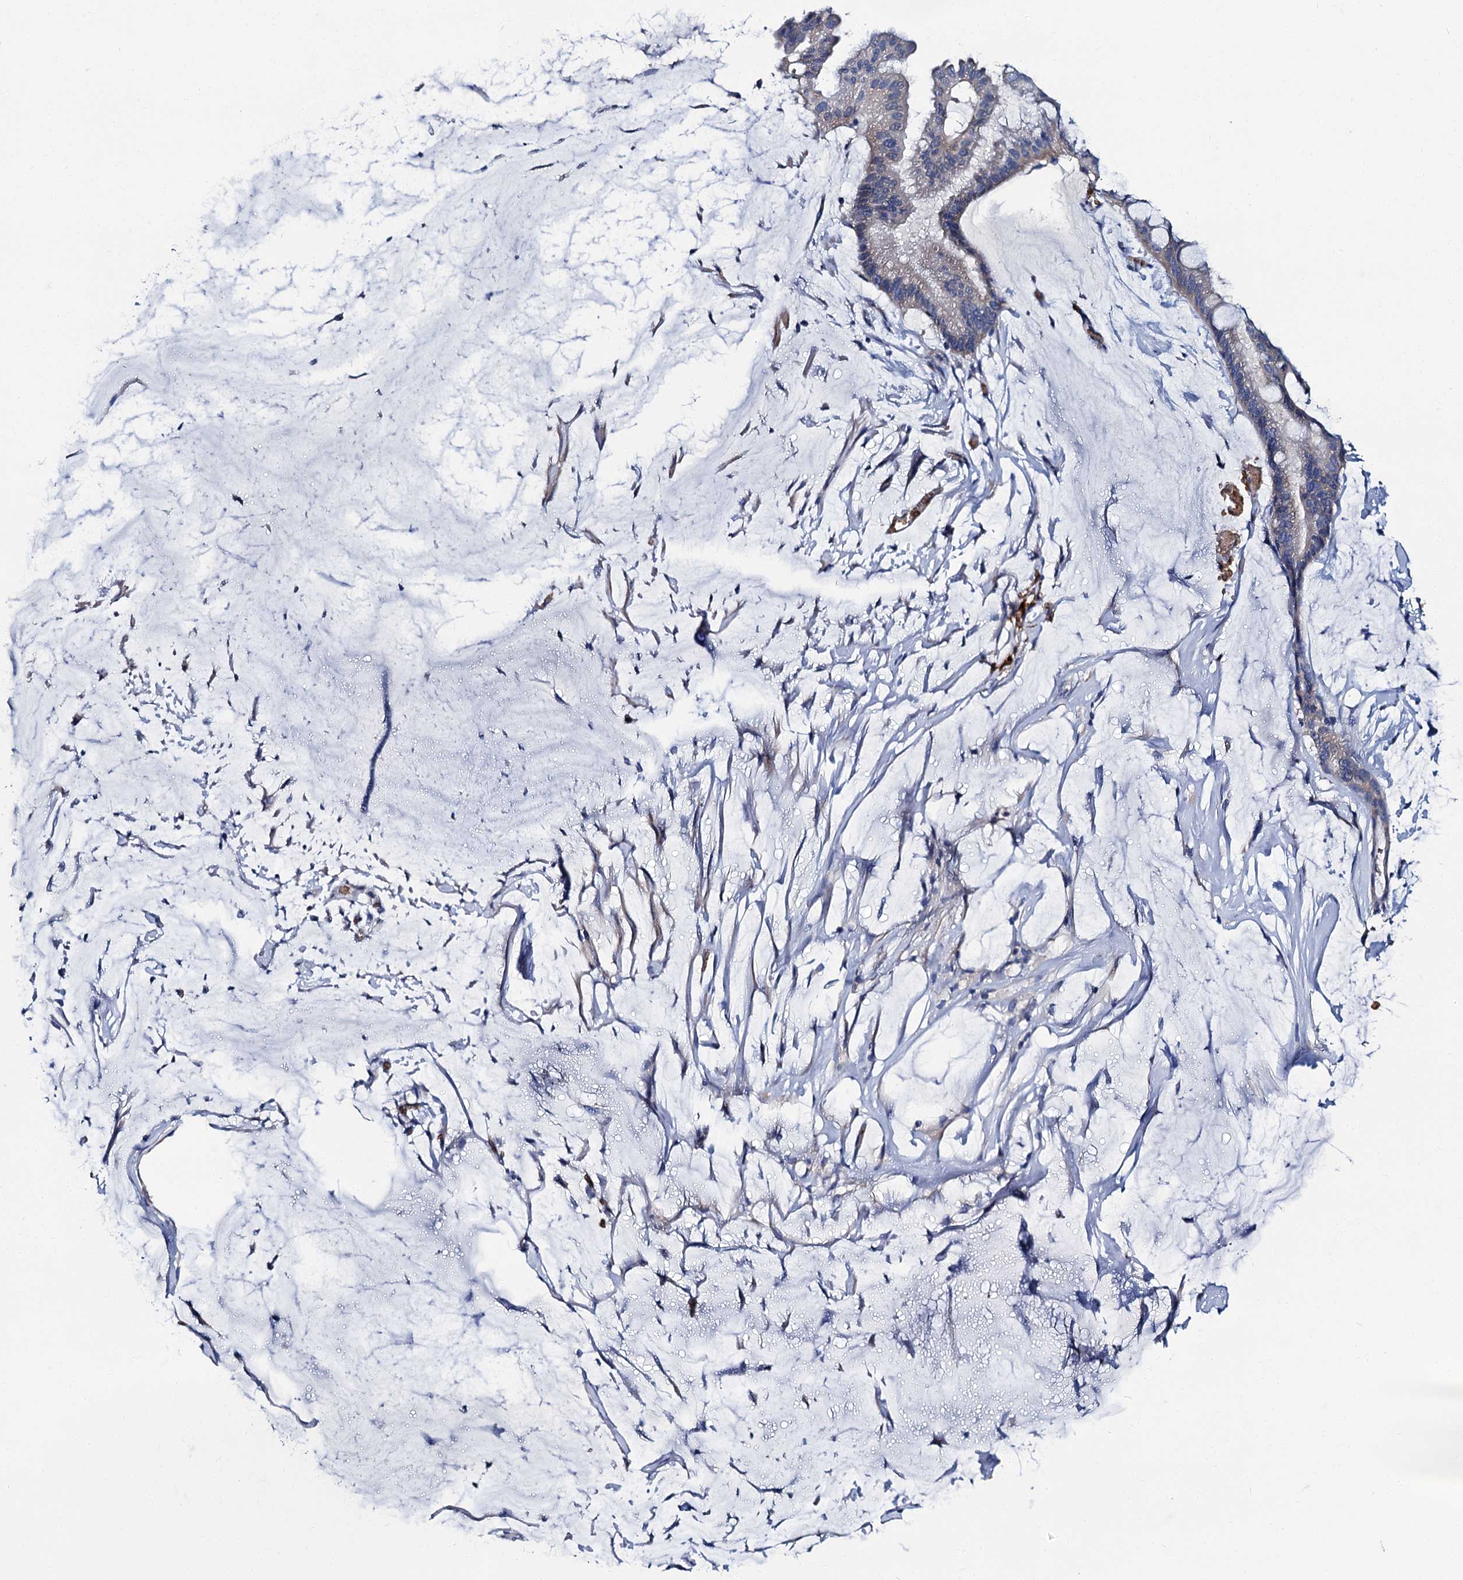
{"staining": {"intensity": "negative", "quantity": "none", "location": "none"}, "tissue": "ovarian cancer", "cell_type": "Tumor cells", "image_type": "cancer", "snomed": [{"axis": "morphology", "description": "Cystadenocarcinoma, mucinous, NOS"}, {"axis": "topography", "description": "Ovary"}], "caption": "Immunohistochemistry (IHC) of human mucinous cystadenocarcinoma (ovarian) shows no expression in tumor cells.", "gene": "ATG2A", "patient": {"sex": "female", "age": 73}}